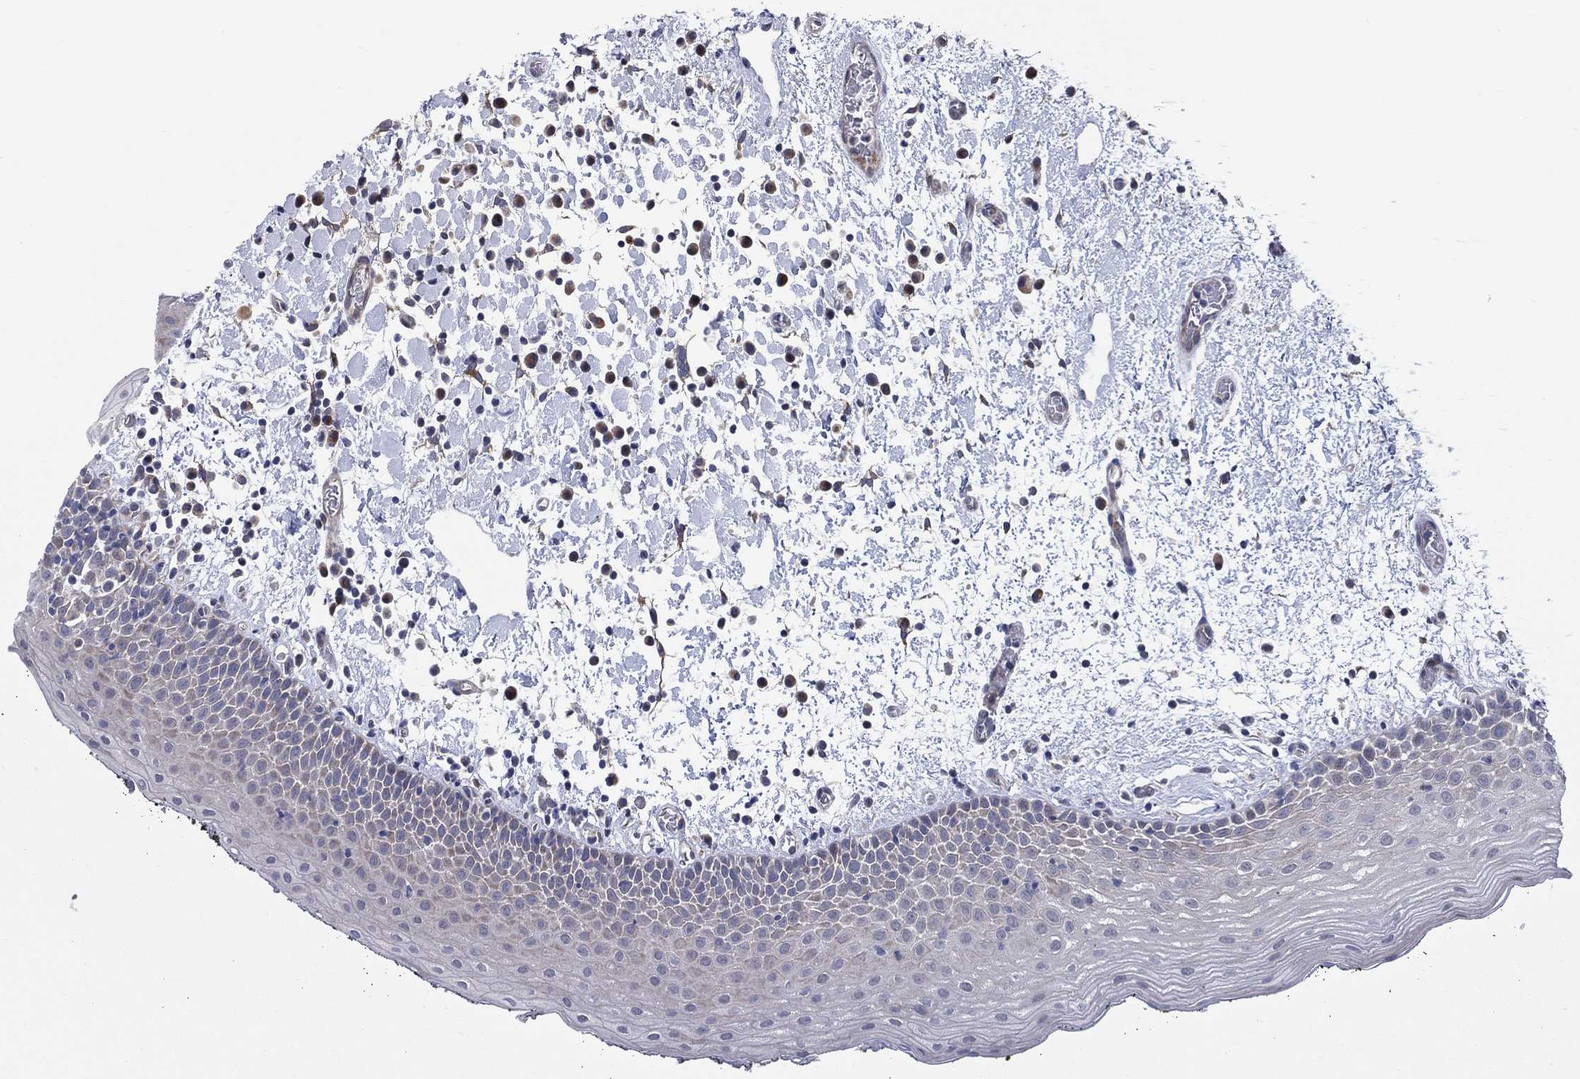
{"staining": {"intensity": "negative", "quantity": "none", "location": "none"}, "tissue": "oral mucosa", "cell_type": "Squamous epithelial cells", "image_type": "normal", "snomed": [{"axis": "morphology", "description": "Normal tissue, NOS"}, {"axis": "morphology", "description": "Squamous cell carcinoma, NOS"}, {"axis": "topography", "description": "Oral tissue"}, {"axis": "topography", "description": "Tounge, NOS"}, {"axis": "topography", "description": "Head-Neck"}], "caption": "DAB immunohistochemical staining of benign human oral mucosa exhibits no significant staining in squamous epithelial cells. The staining is performed using DAB (3,3'-diaminobenzidine) brown chromogen with nuclei counter-stained in using hematoxylin.", "gene": "UTP14A", "patient": {"sex": "female", "age": 80}}